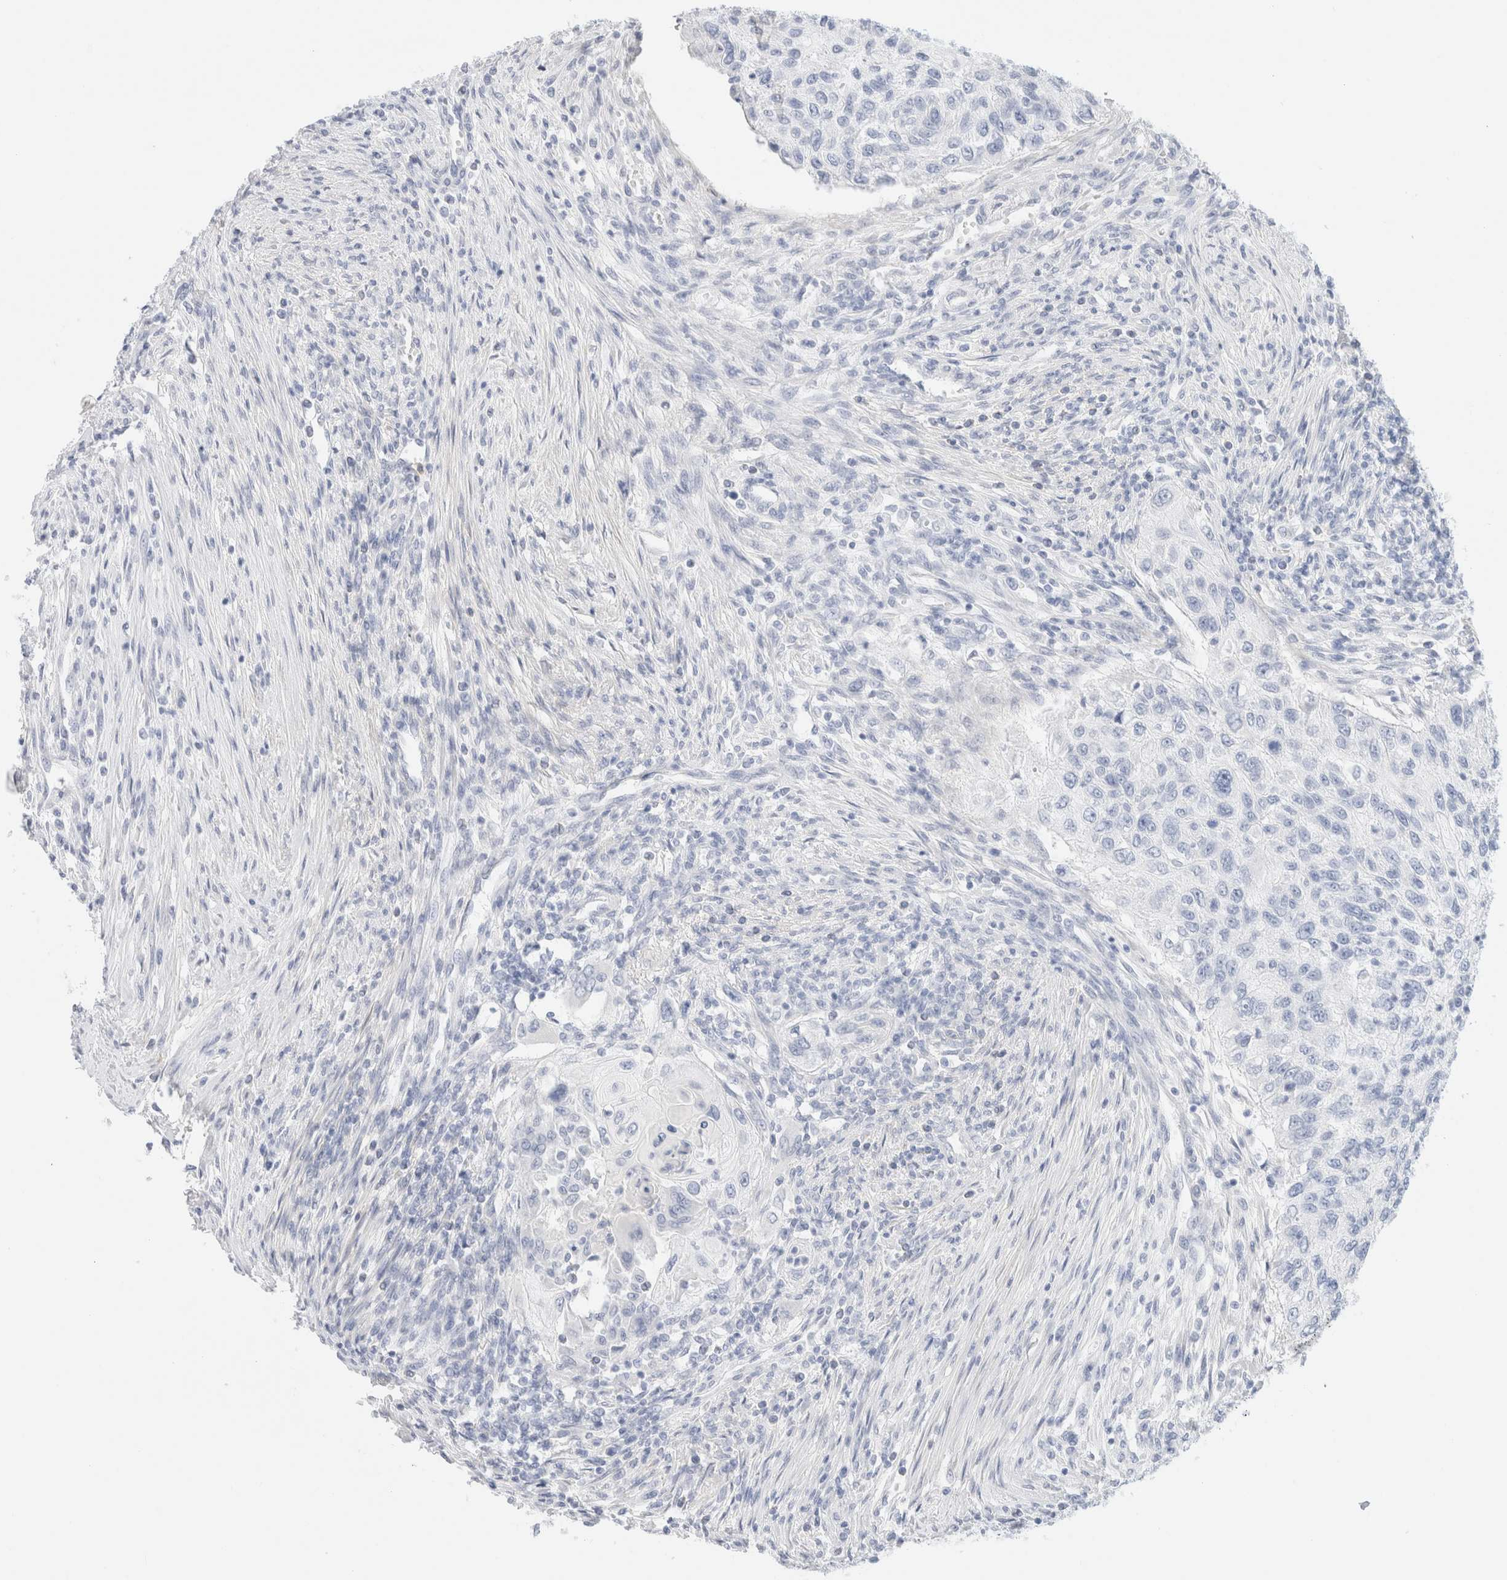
{"staining": {"intensity": "negative", "quantity": "none", "location": "none"}, "tissue": "urothelial cancer", "cell_type": "Tumor cells", "image_type": "cancer", "snomed": [{"axis": "morphology", "description": "Urothelial carcinoma, High grade"}, {"axis": "topography", "description": "Urinary bladder"}], "caption": "High-grade urothelial carcinoma was stained to show a protein in brown. There is no significant expression in tumor cells.", "gene": "DPYS", "patient": {"sex": "female", "age": 60}}